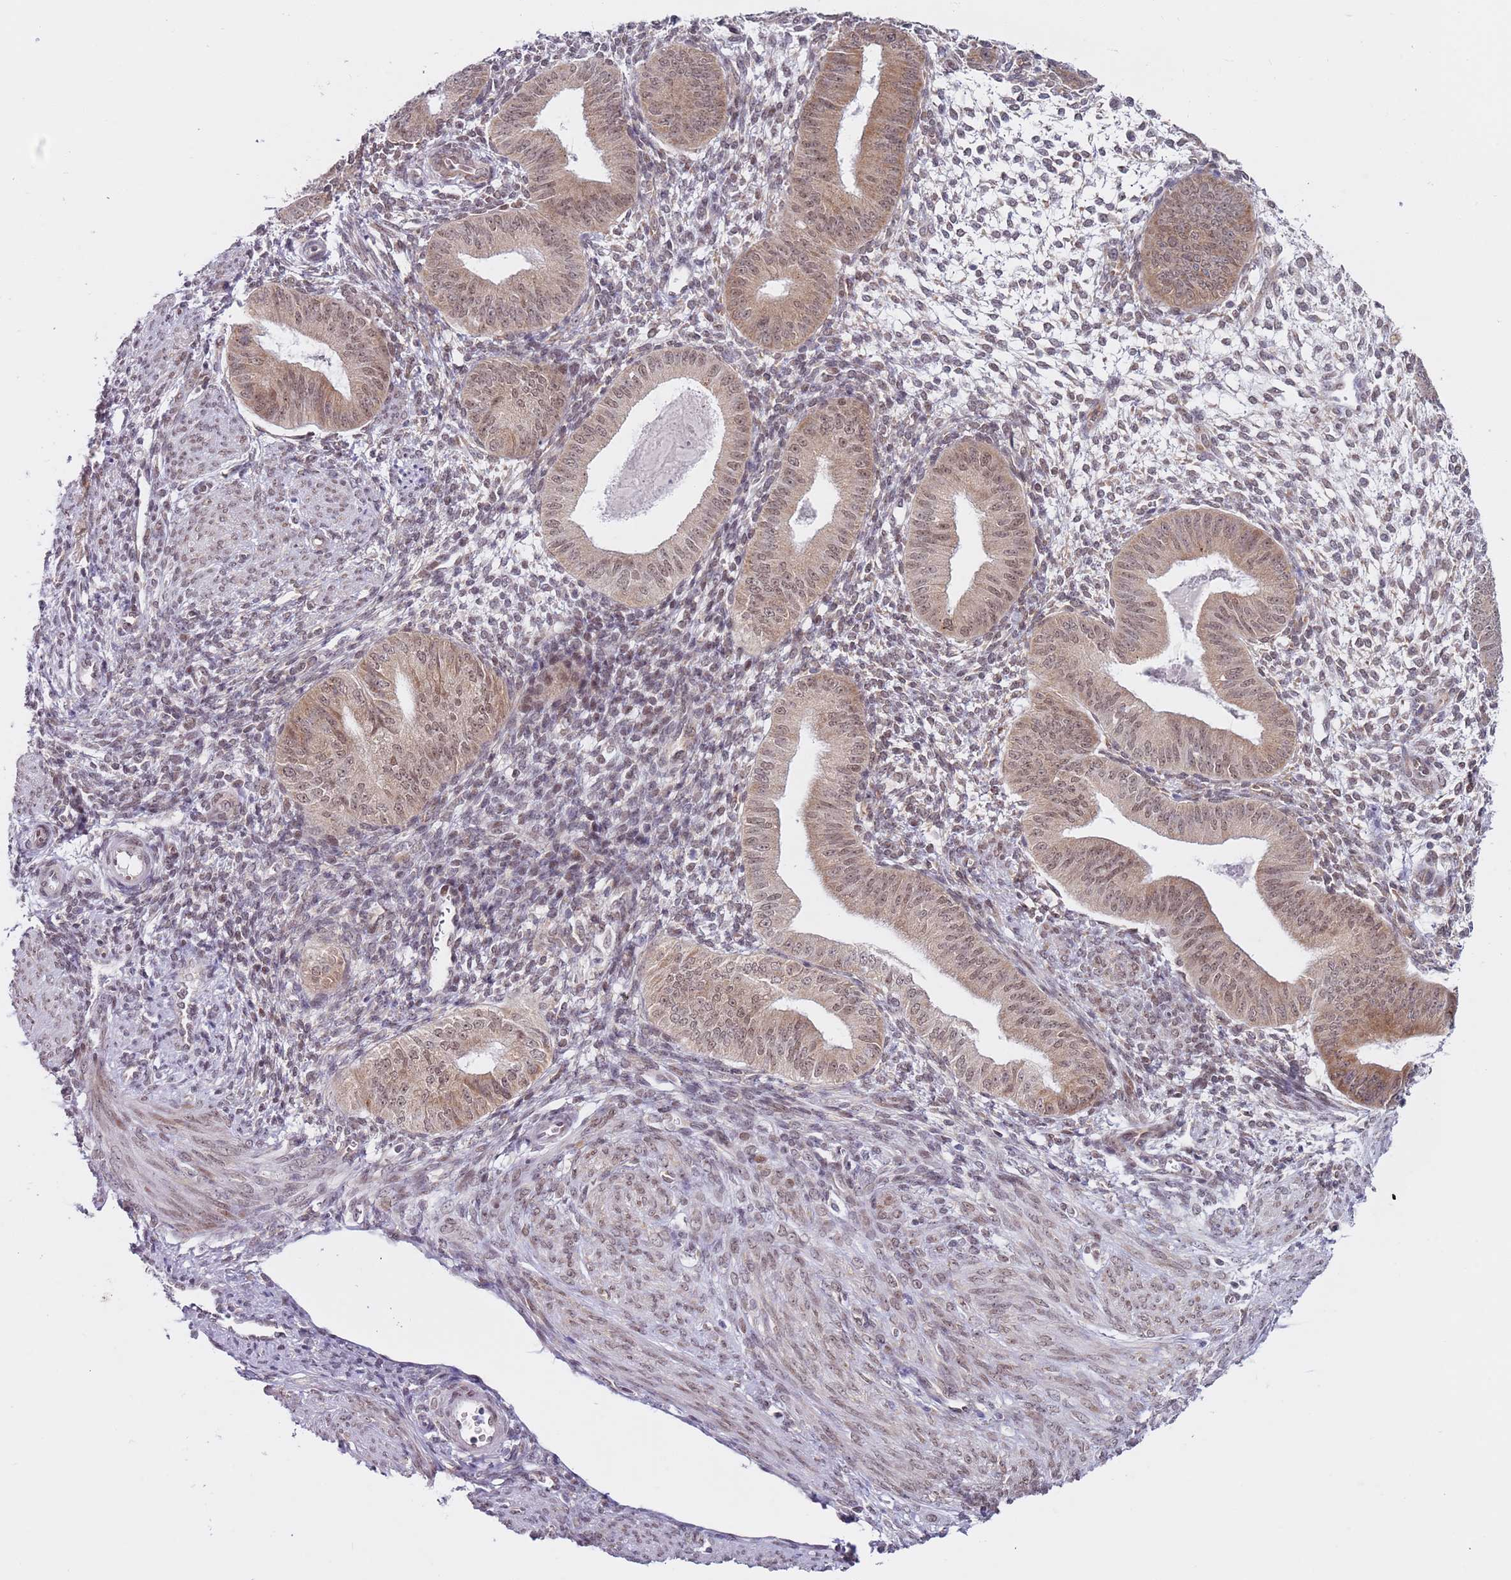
{"staining": {"intensity": "weak", "quantity": "<25%", "location": "nuclear"}, "tissue": "endometrium", "cell_type": "Cells in endometrial stroma", "image_type": "normal", "snomed": [{"axis": "morphology", "description": "Normal tissue, NOS"}, {"axis": "topography", "description": "Endometrium"}], "caption": "Normal endometrium was stained to show a protein in brown. There is no significant expression in cells in endometrial stroma. (IHC, brightfield microscopy, high magnification).", "gene": "SLC25A32", "patient": {"sex": "female", "age": 49}}